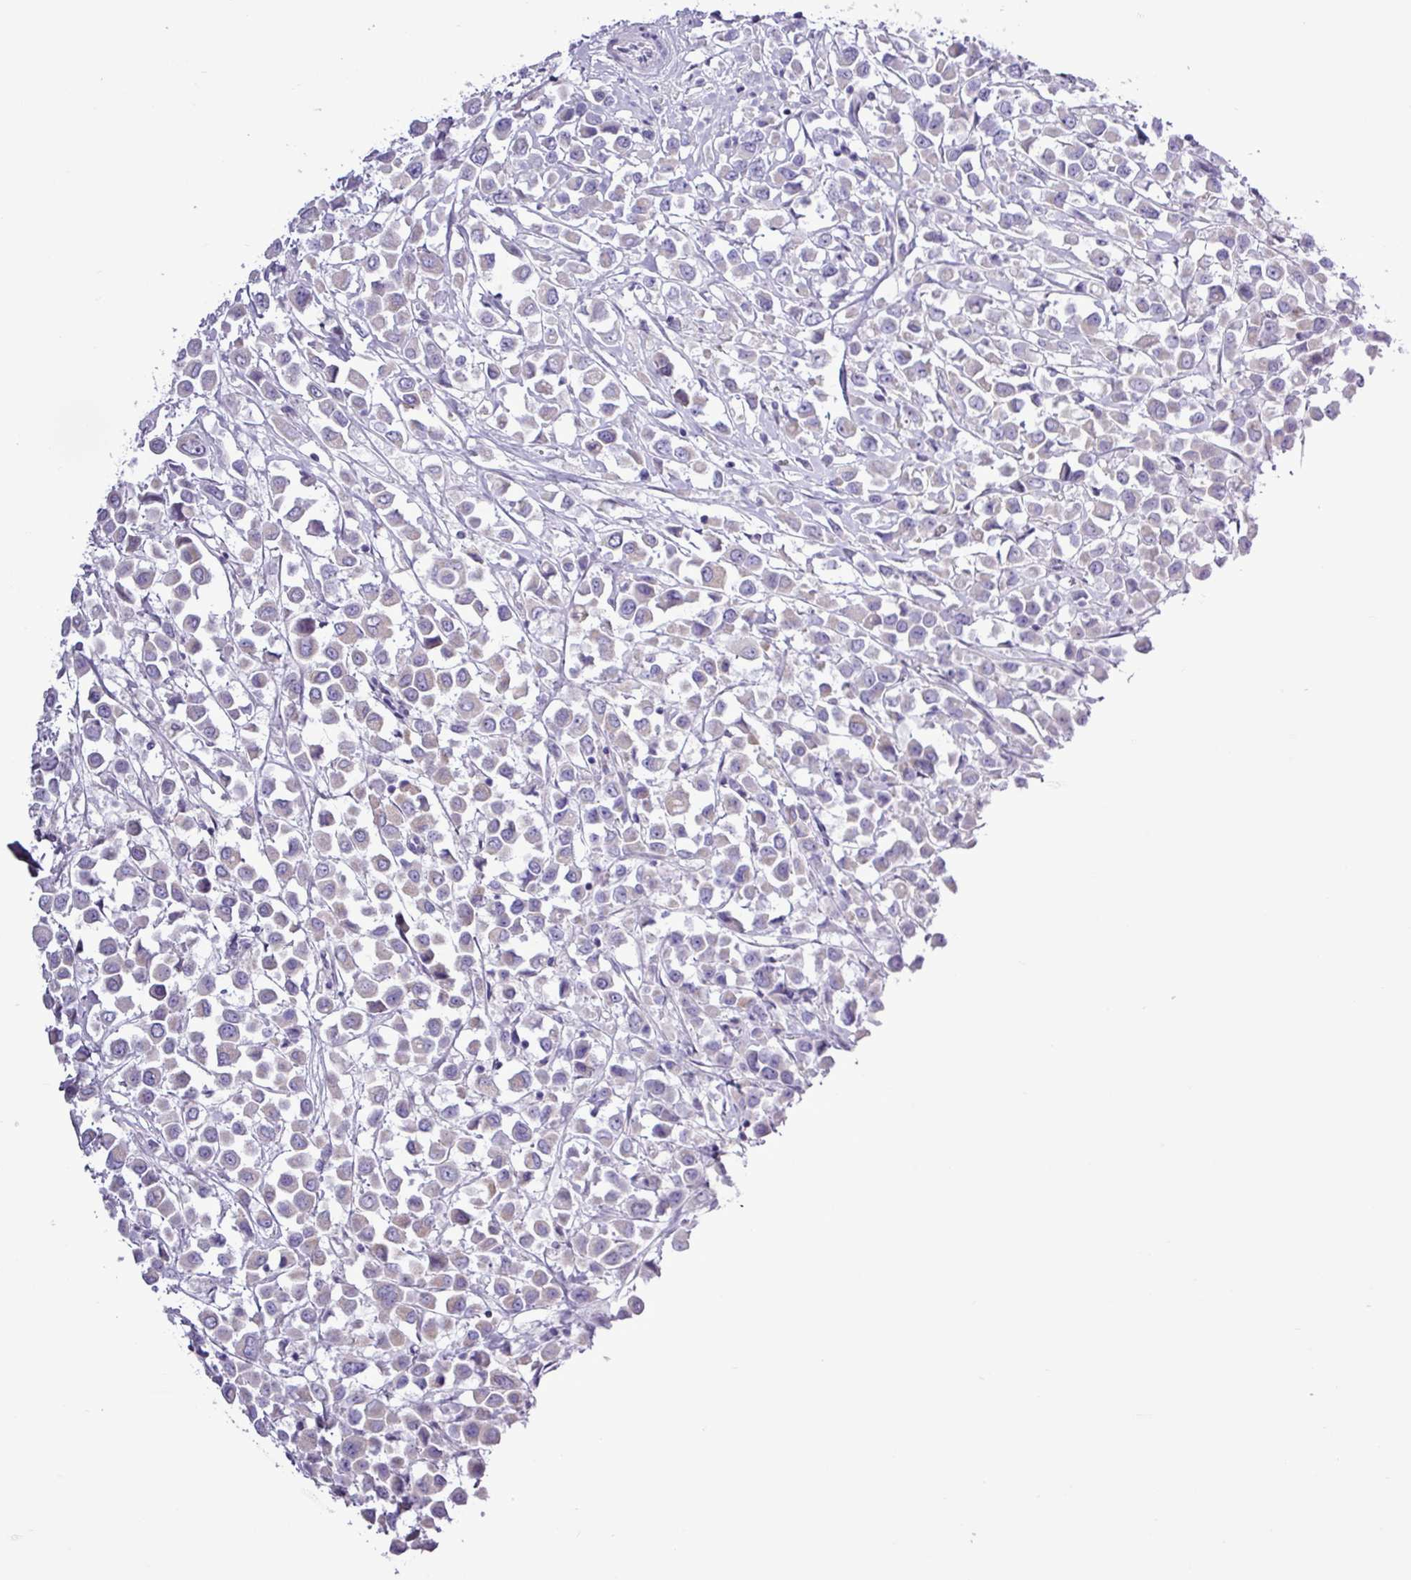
{"staining": {"intensity": "negative", "quantity": "none", "location": "none"}, "tissue": "breast cancer", "cell_type": "Tumor cells", "image_type": "cancer", "snomed": [{"axis": "morphology", "description": "Duct carcinoma"}, {"axis": "topography", "description": "Breast"}], "caption": "Human breast cancer stained for a protein using IHC reveals no expression in tumor cells.", "gene": "ALDH3A1", "patient": {"sex": "female", "age": 61}}